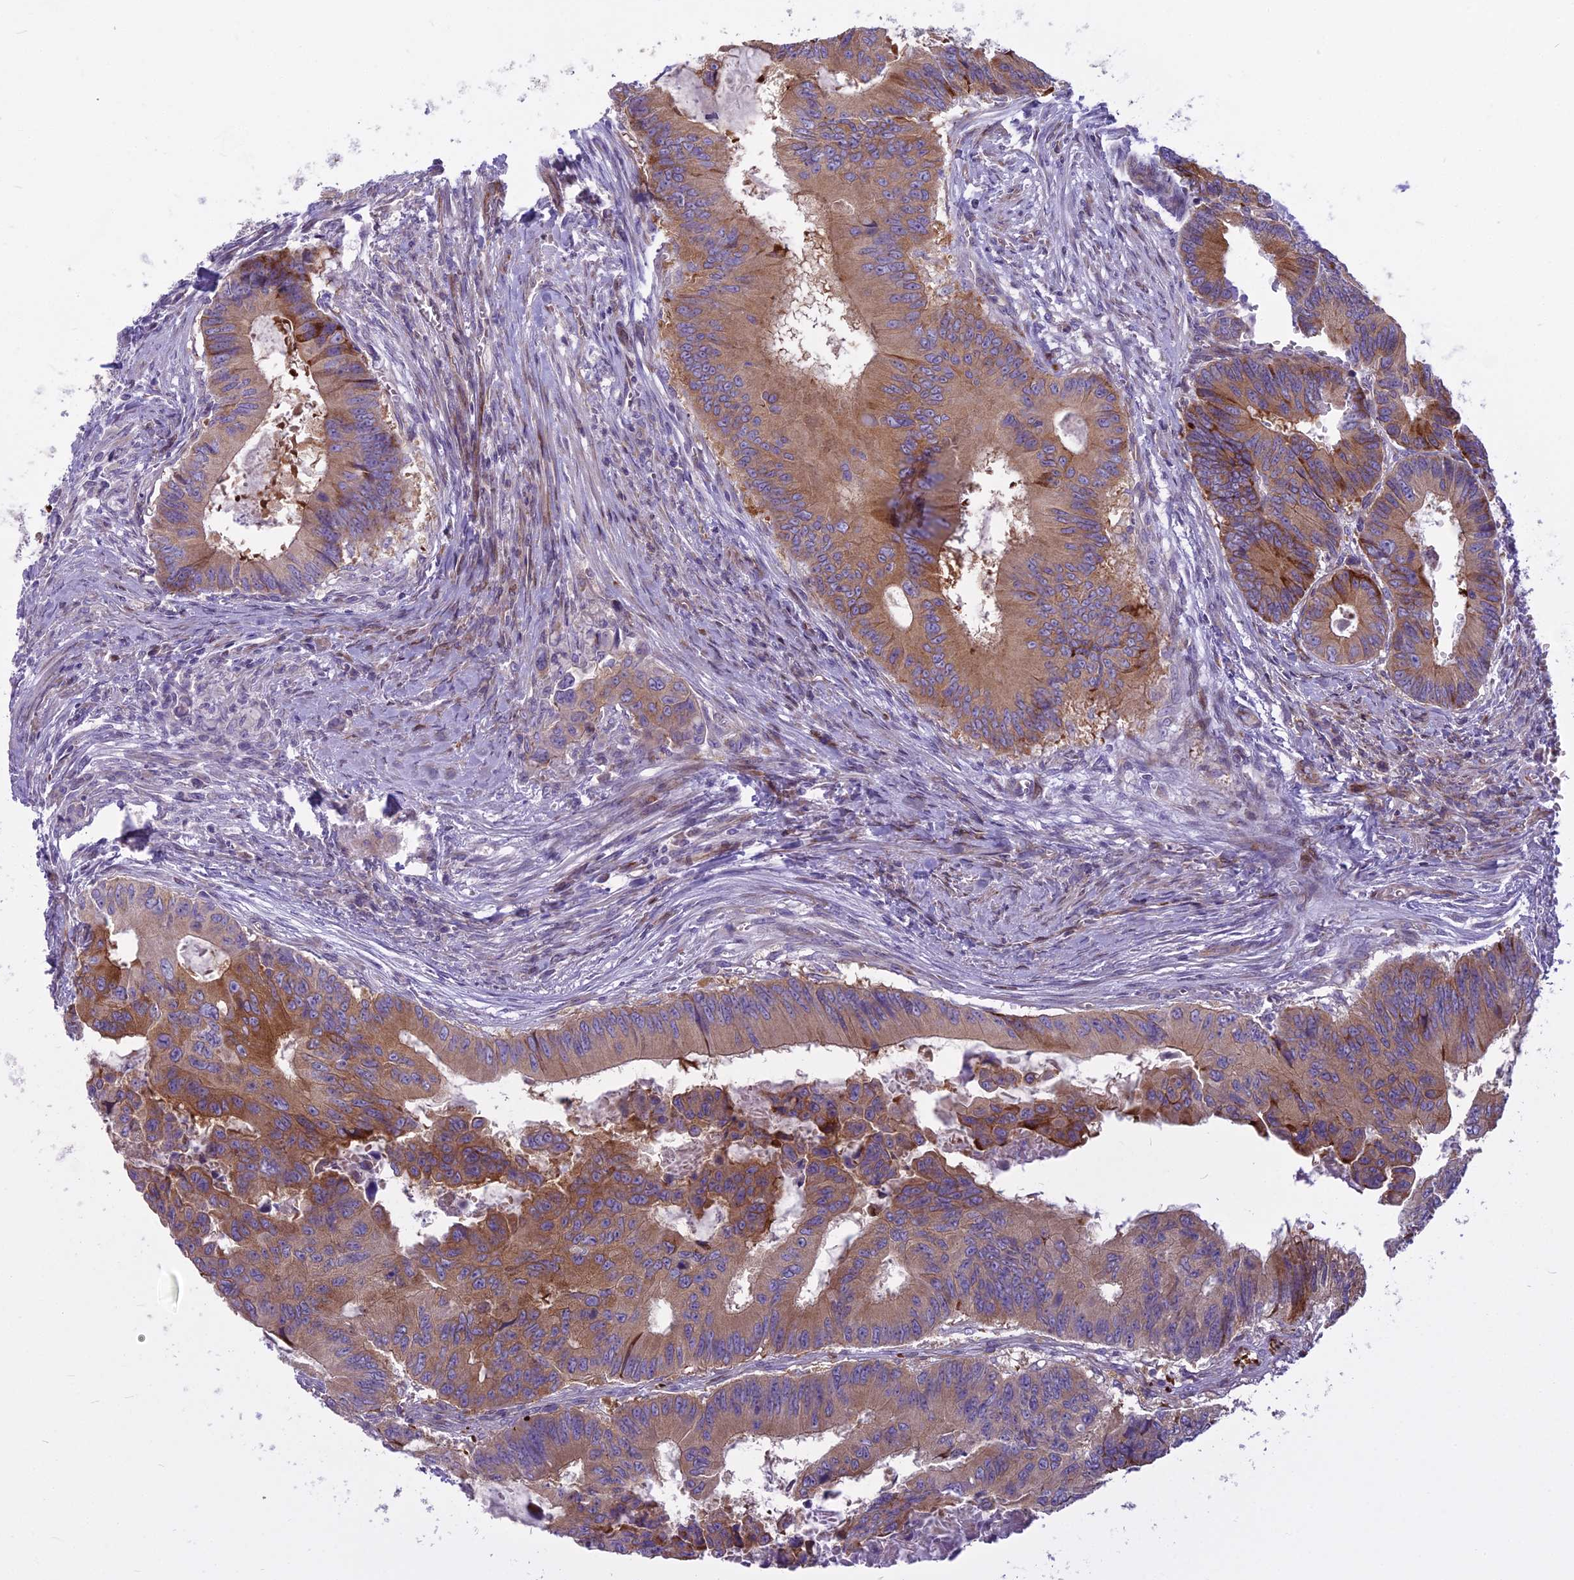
{"staining": {"intensity": "moderate", "quantity": "25%-75%", "location": "cytoplasmic/membranous"}, "tissue": "colorectal cancer", "cell_type": "Tumor cells", "image_type": "cancer", "snomed": [{"axis": "morphology", "description": "Adenocarcinoma, NOS"}, {"axis": "topography", "description": "Colon"}], "caption": "Tumor cells display medium levels of moderate cytoplasmic/membranous expression in approximately 25%-75% of cells in colorectal cancer.", "gene": "PCDHB14", "patient": {"sex": "male", "age": 85}}